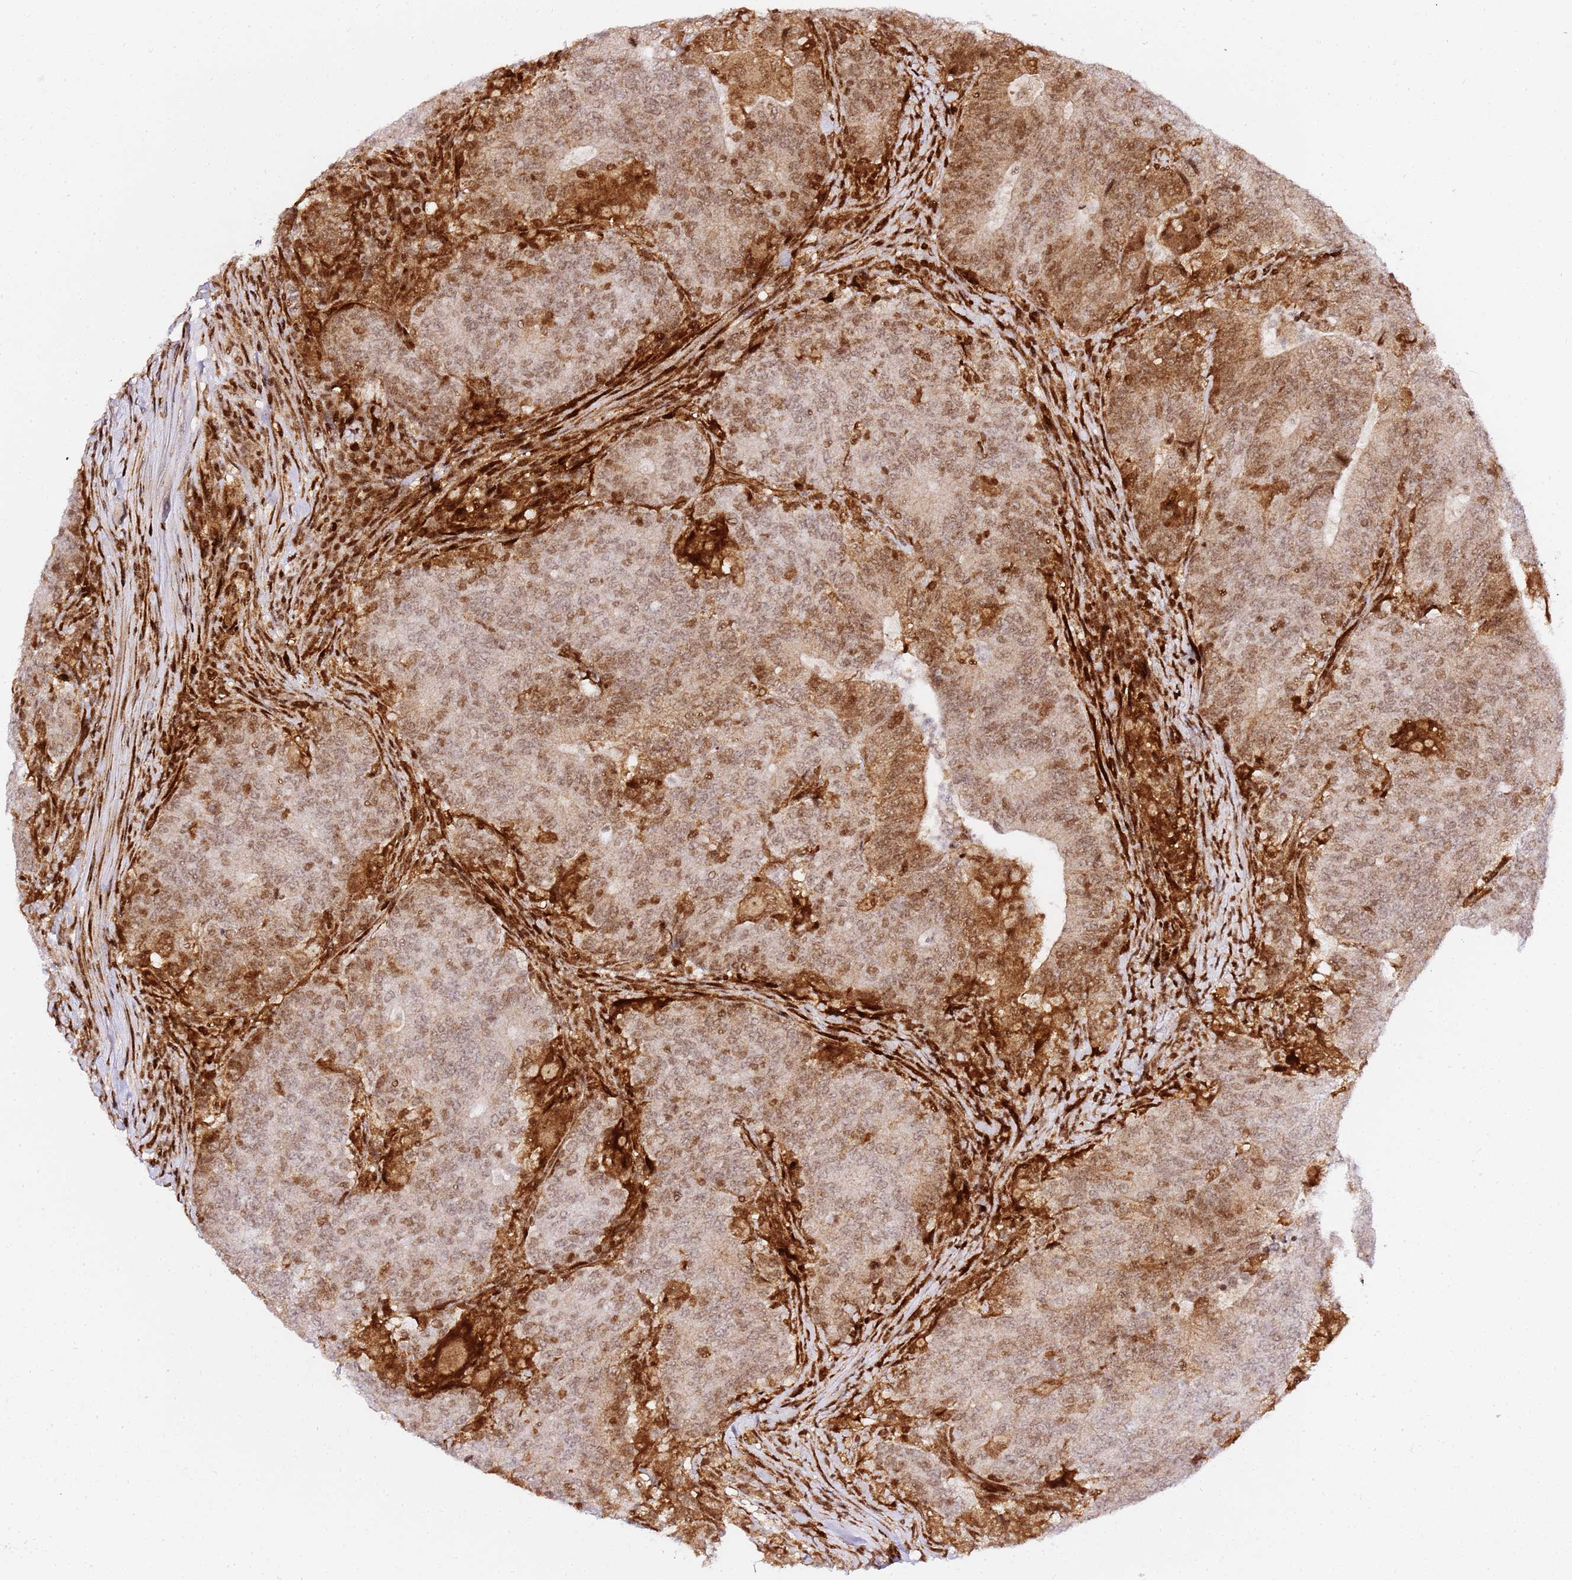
{"staining": {"intensity": "moderate", "quantity": "25%-75%", "location": "cytoplasmic/membranous,nuclear"}, "tissue": "colorectal cancer", "cell_type": "Tumor cells", "image_type": "cancer", "snomed": [{"axis": "morphology", "description": "Adenocarcinoma, NOS"}, {"axis": "topography", "description": "Colon"}], "caption": "About 25%-75% of tumor cells in colorectal cancer (adenocarcinoma) demonstrate moderate cytoplasmic/membranous and nuclear protein staining as visualized by brown immunohistochemical staining.", "gene": "GBP2", "patient": {"sex": "female", "age": 75}}